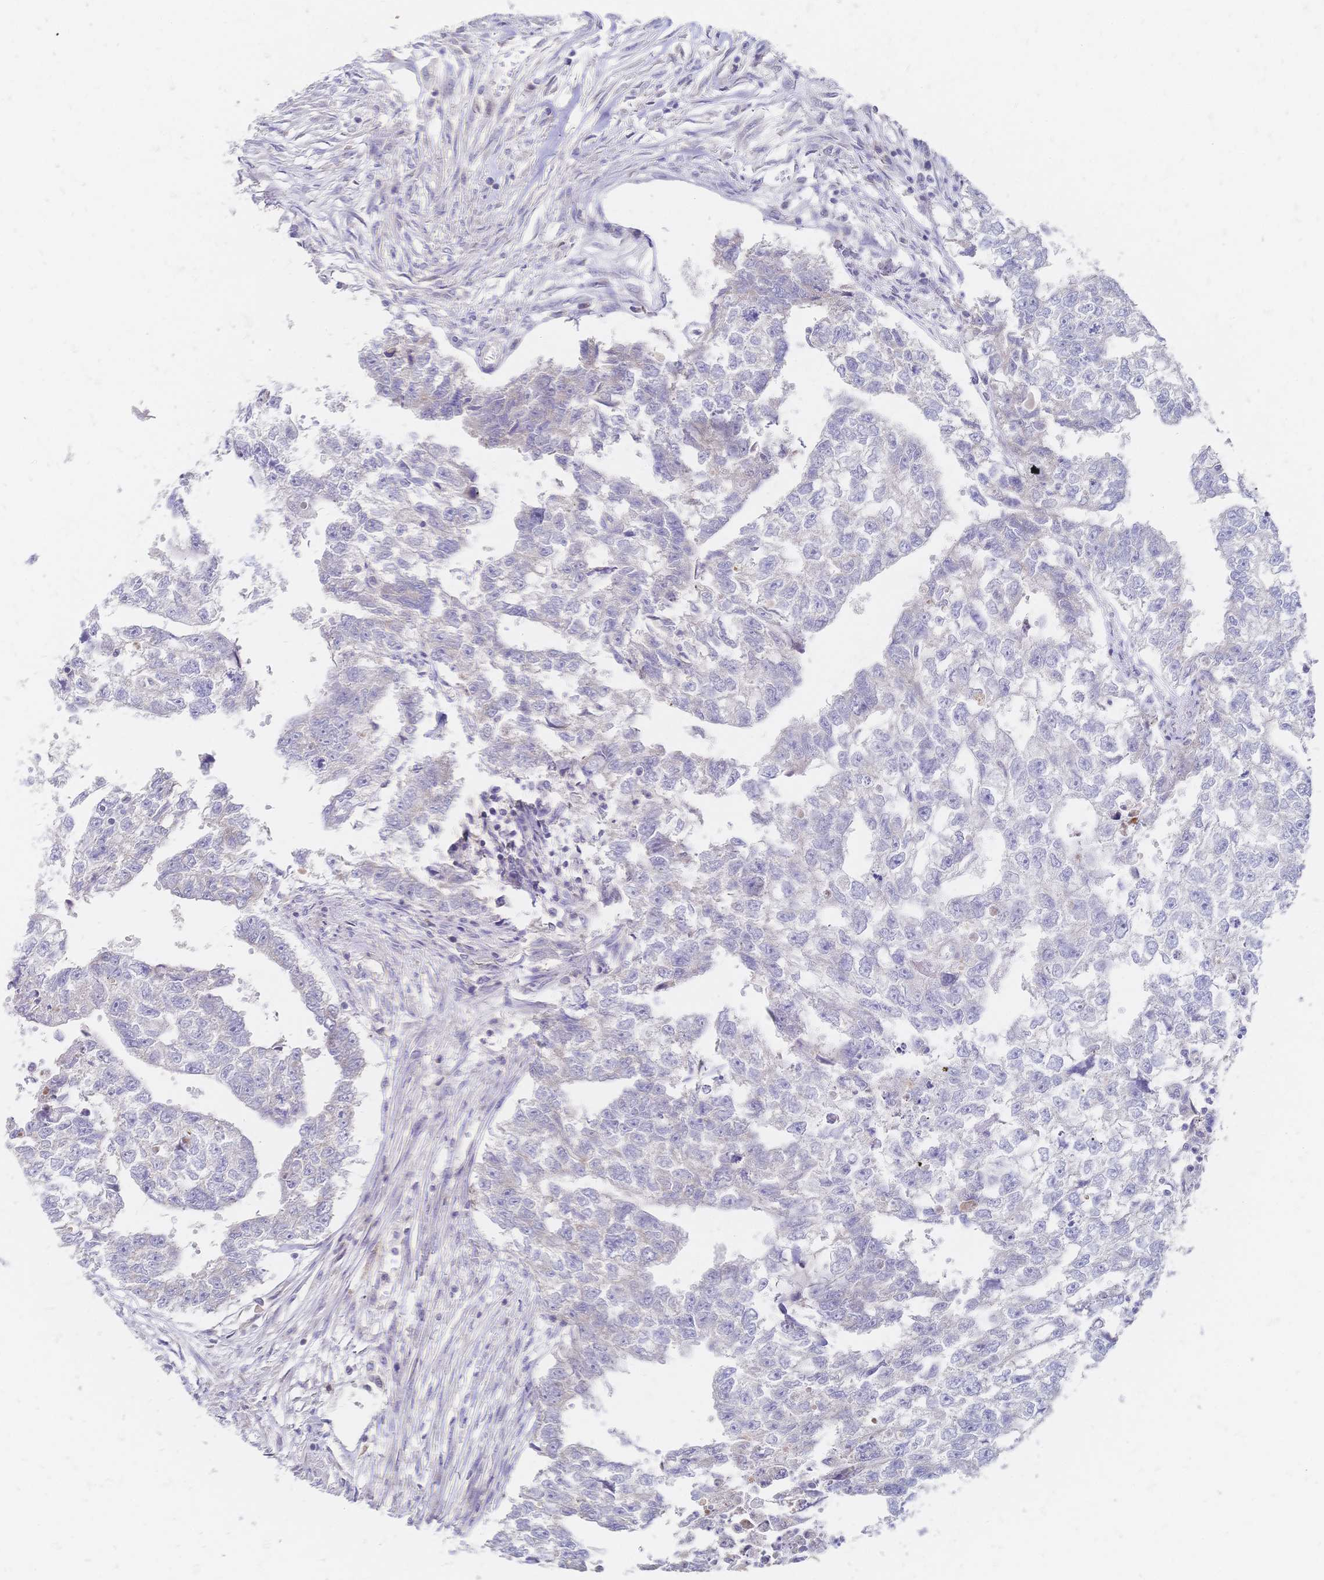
{"staining": {"intensity": "negative", "quantity": "none", "location": "none"}, "tissue": "testis cancer", "cell_type": "Tumor cells", "image_type": "cancer", "snomed": [{"axis": "morphology", "description": "Carcinoma, Embryonal, NOS"}, {"axis": "morphology", "description": "Teratoma, malignant, NOS"}, {"axis": "topography", "description": "Testis"}], "caption": "IHC histopathology image of teratoma (malignant) (testis) stained for a protein (brown), which exhibits no positivity in tumor cells. (DAB immunohistochemistry (IHC) visualized using brightfield microscopy, high magnification).", "gene": "VWC2L", "patient": {"sex": "male", "age": 44}}